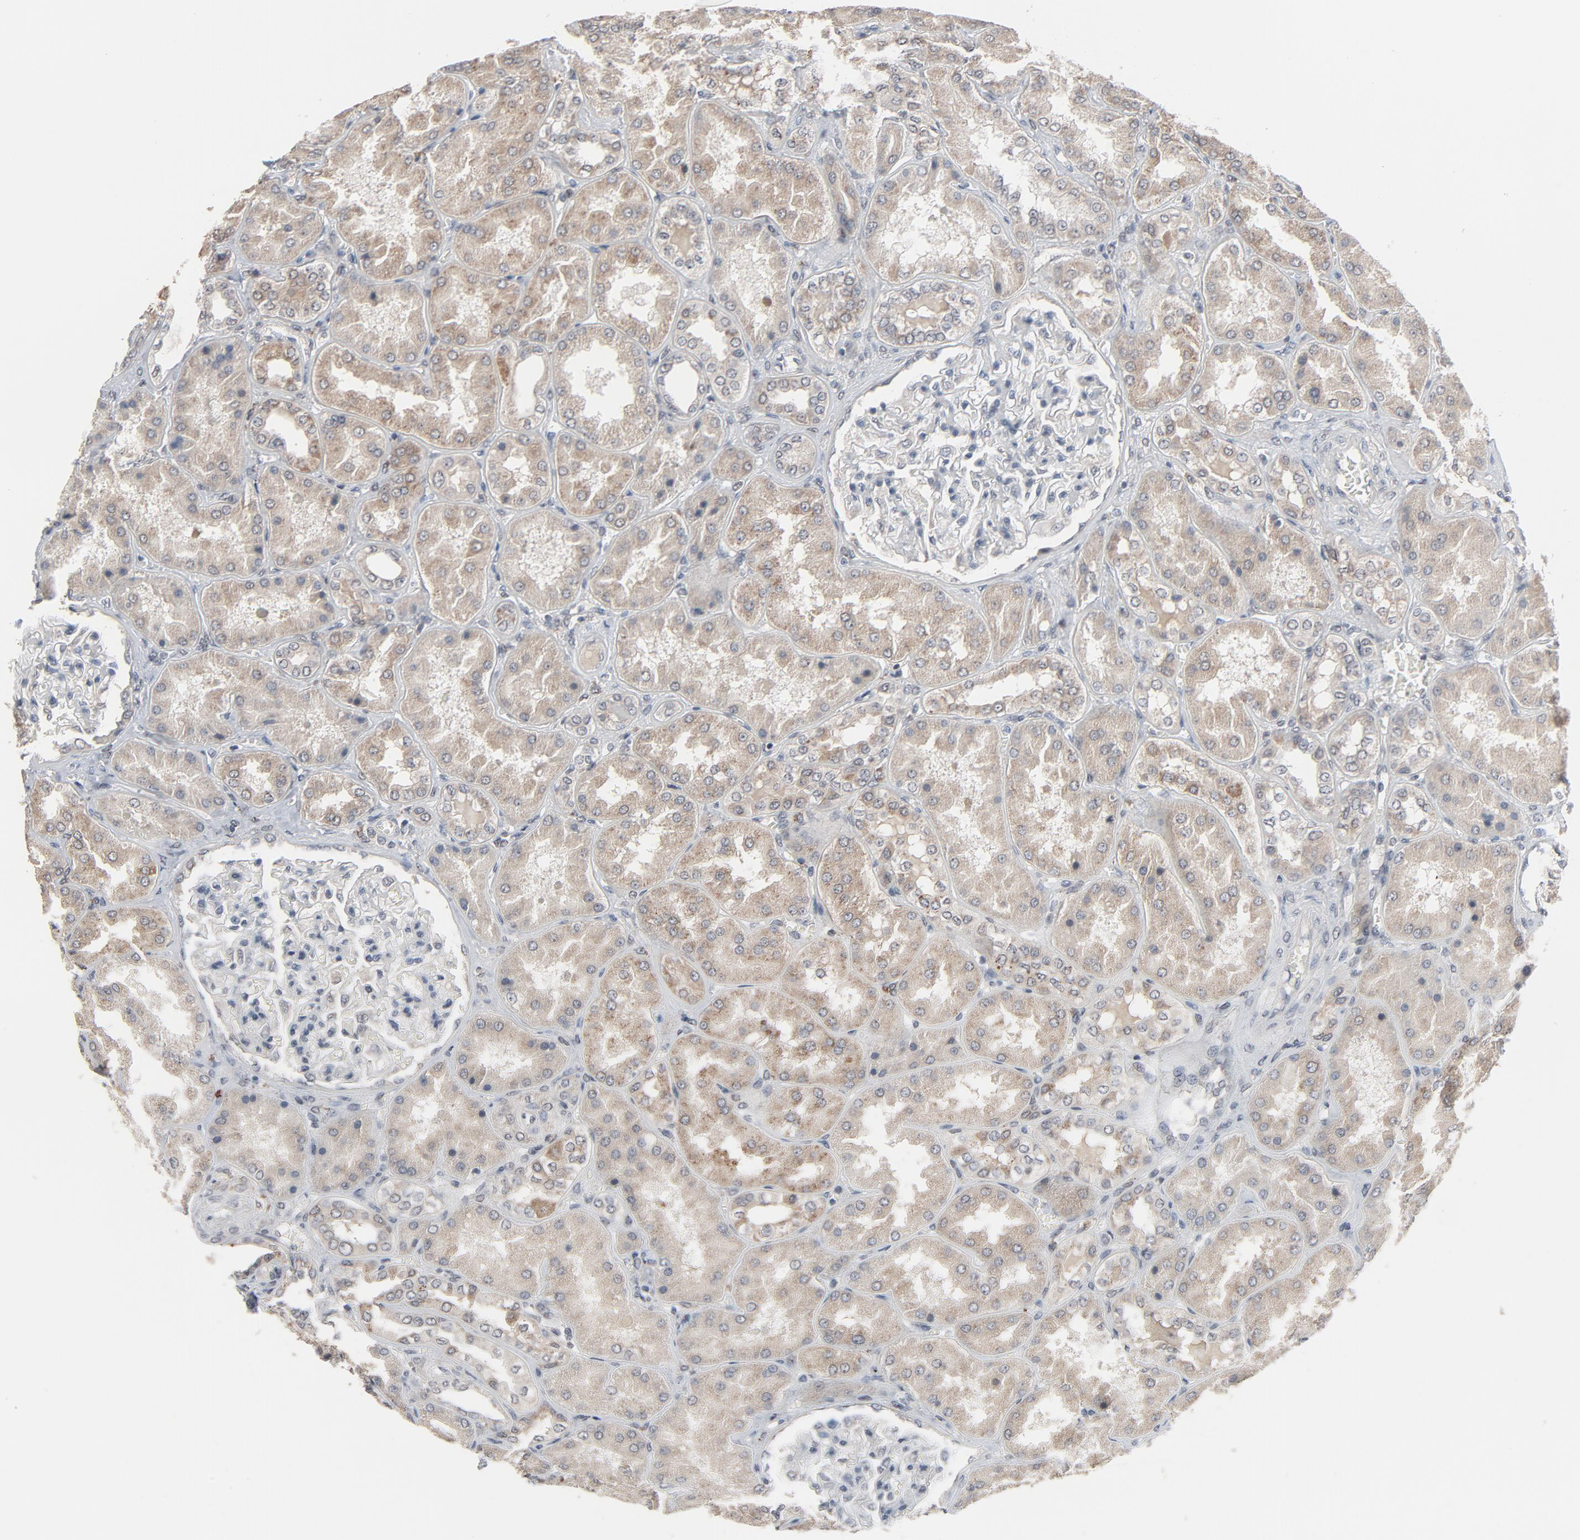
{"staining": {"intensity": "negative", "quantity": "none", "location": "none"}, "tissue": "kidney", "cell_type": "Cells in glomeruli", "image_type": "normal", "snomed": [{"axis": "morphology", "description": "Normal tissue, NOS"}, {"axis": "topography", "description": "Kidney"}], "caption": "This is an immunohistochemistry image of benign human kidney. There is no staining in cells in glomeruli.", "gene": "MT3", "patient": {"sex": "female", "age": 56}}